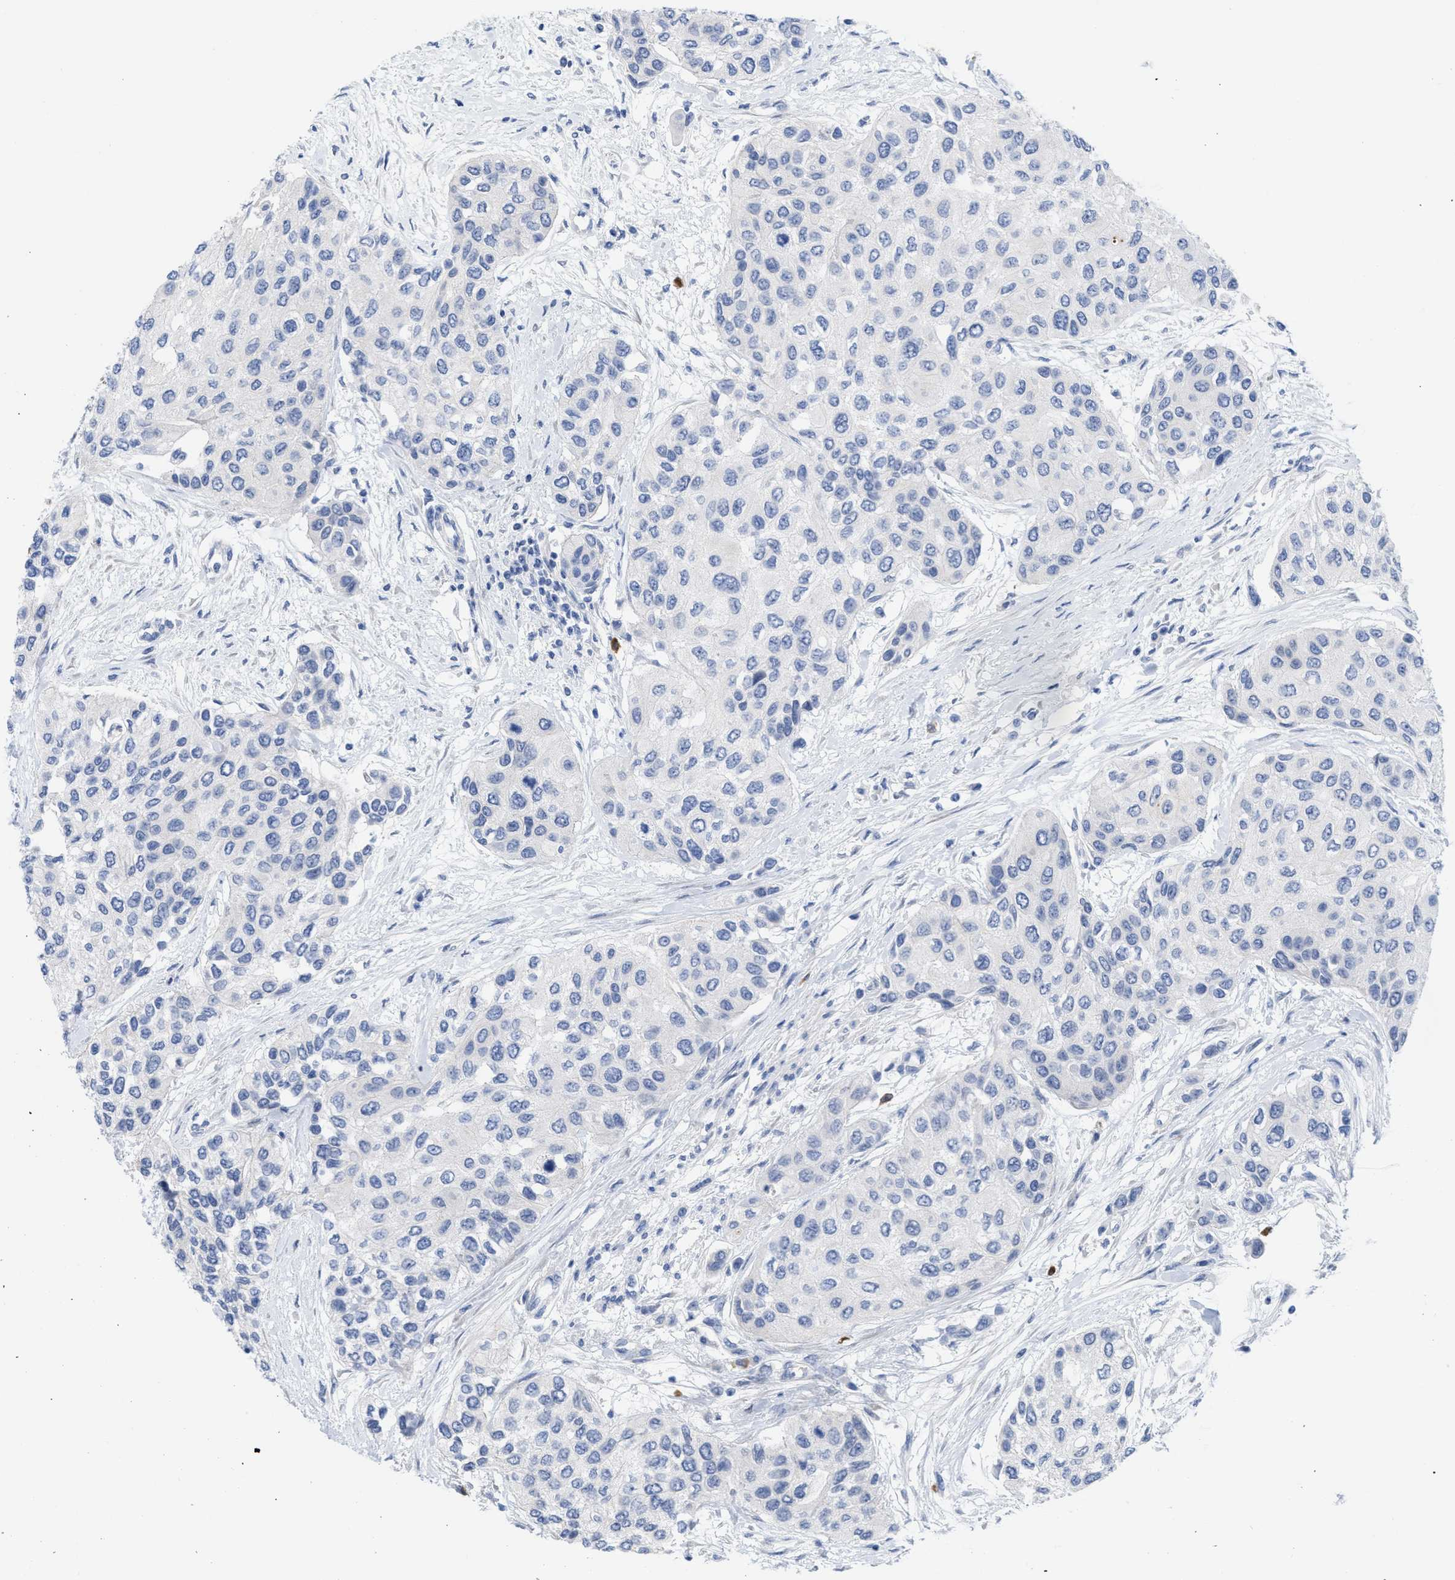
{"staining": {"intensity": "negative", "quantity": "none", "location": "none"}, "tissue": "urothelial cancer", "cell_type": "Tumor cells", "image_type": "cancer", "snomed": [{"axis": "morphology", "description": "Urothelial carcinoma, High grade"}, {"axis": "topography", "description": "Urinary bladder"}], "caption": "Immunohistochemical staining of urothelial carcinoma (high-grade) displays no significant staining in tumor cells.", "gene": "ACKR1", "patient": {"sex": "female", "age": 56}}